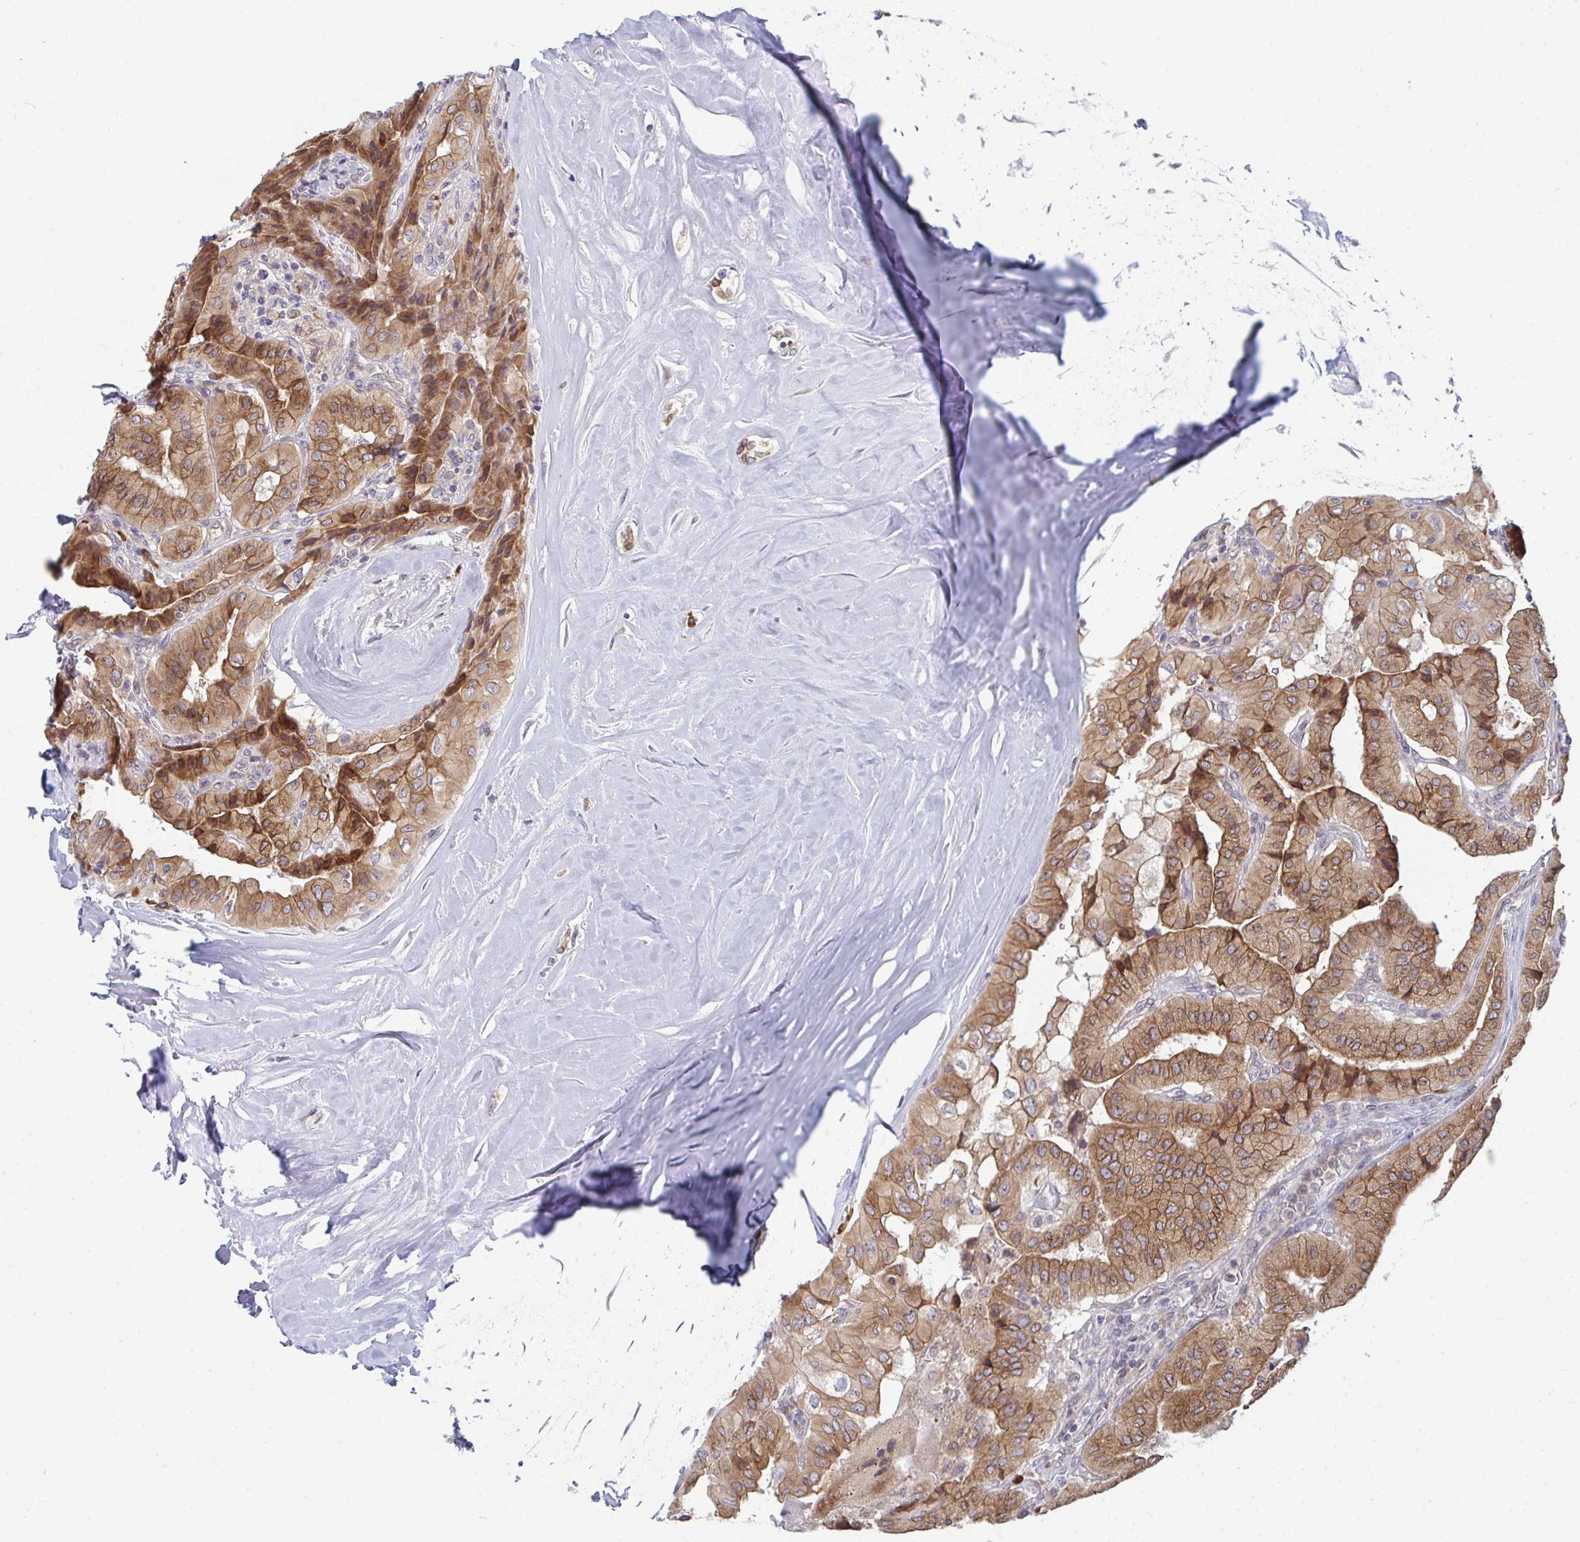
{"staining": {"intensity": "moderate", "quantity": ">75%", "location": "cytoplasmic/membranous"}, "tissue": "thyroid cancer", "cell_type": "Tumor cells", "image_type": "cancer", "snomed": [{"axis": "morphology", "description": "Normal tissue, NOS"}, {"axis": "morphology", "description": "Papillary adenocarcinoma, NOS"}, {"axis": "topography", "description": "Thyroid gland"}], "caption": "Protein staining by IHC demonstrates moderate cytoplasmic/membranous staining in approximately >75% of tumor cells in thyroid cancer.", "gene": "LYSMD4", "patient": {"sex": "female", "age": 59}}